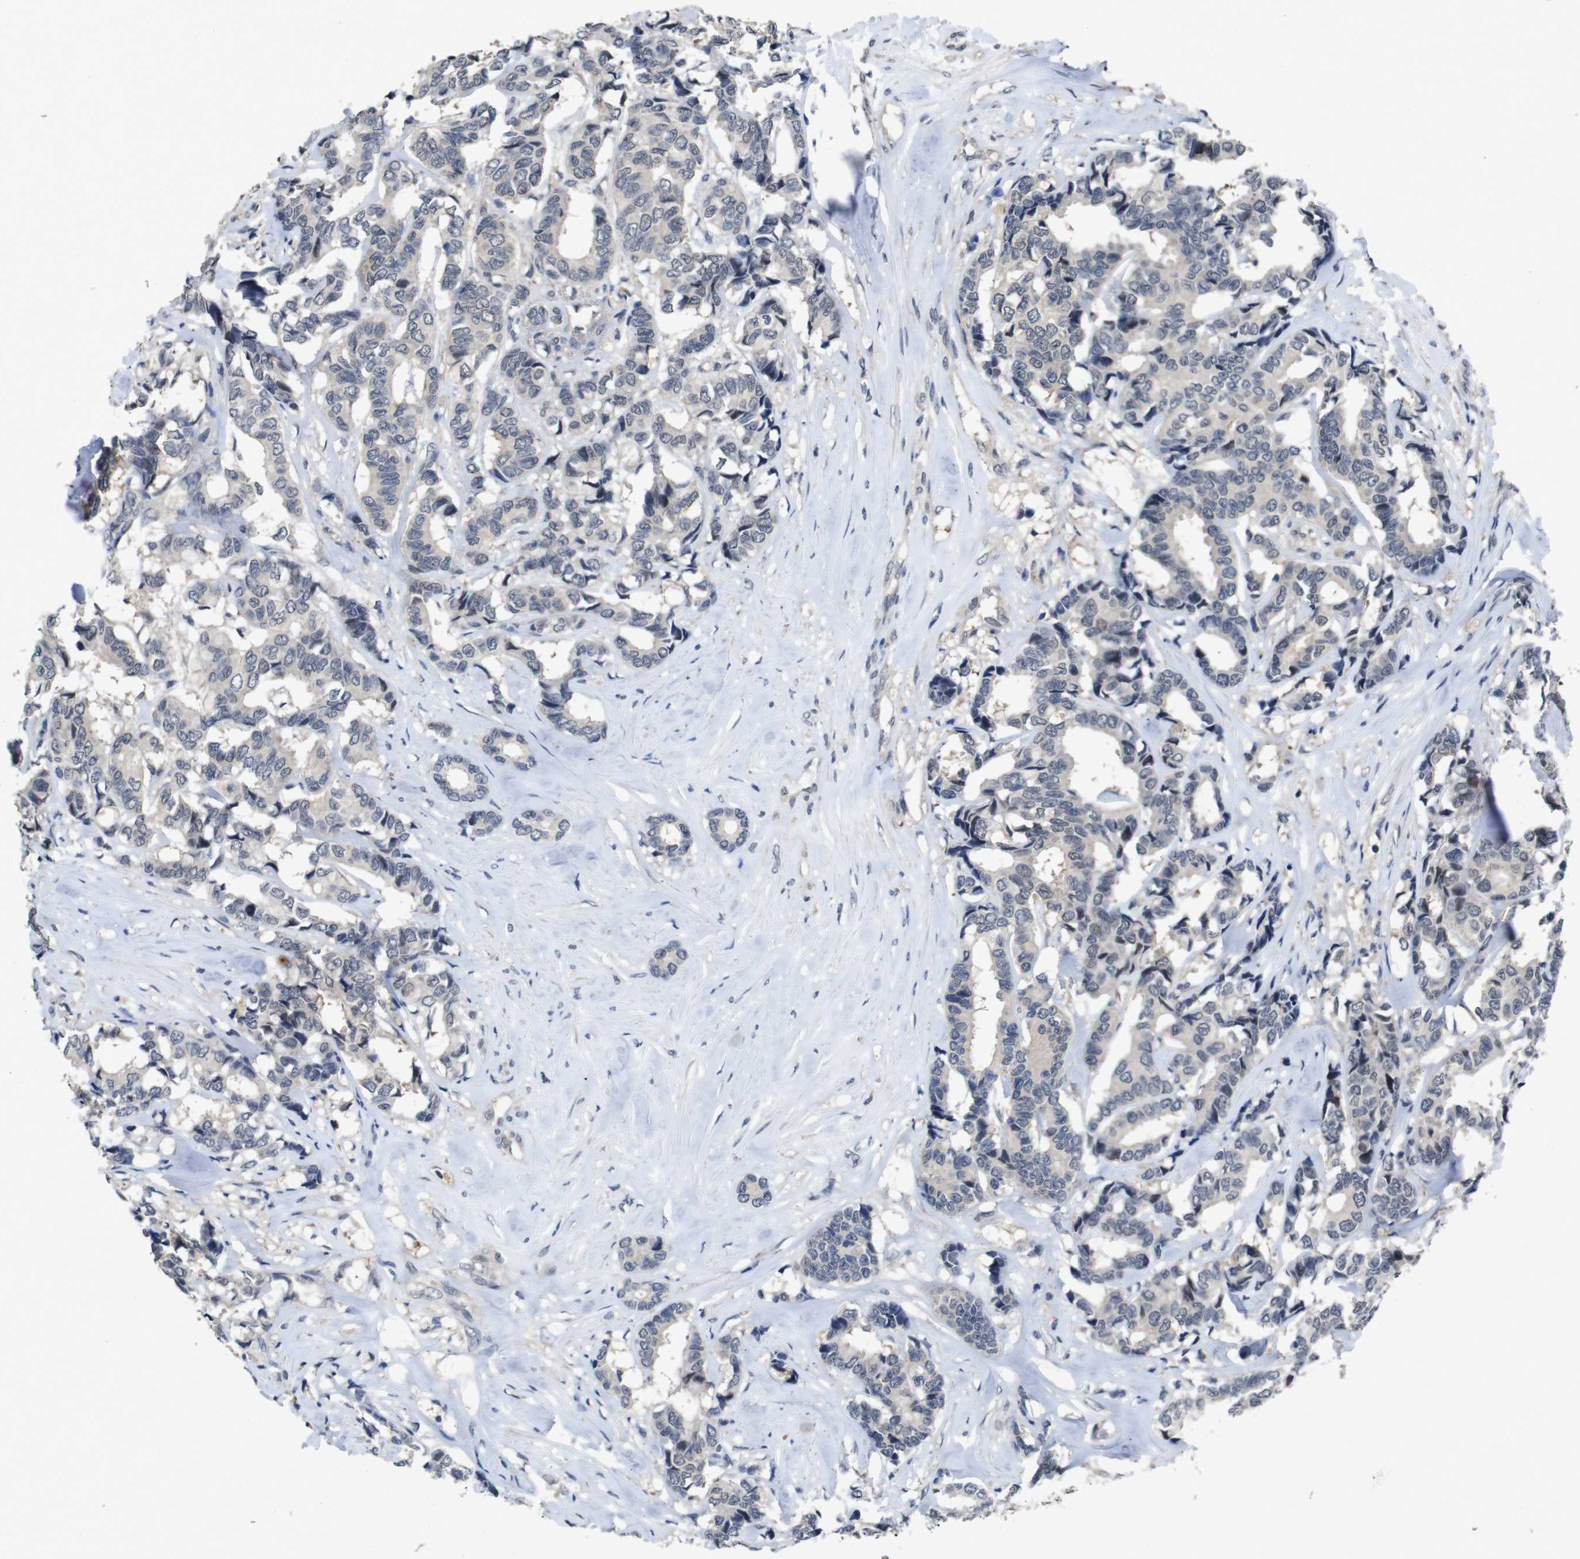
{"staining": {"intensity": "negative", "quantity": "none", "location": "none"}, "tissue": "breast cancer", "cell_type": "Tumor cells", "image_type": "cancer", "snomed": [{"axis": "morphology", "description": "Duct carcinoma"}, {"axis": "topography", "description": "Breast"}], "caption": "This is an immunohistochemistry image of human breast cancer (intraductal carcinoma). There is no staining in tumor cells.", "gene": "AKT3", "patient": {"sex": "female", "age": 87}}